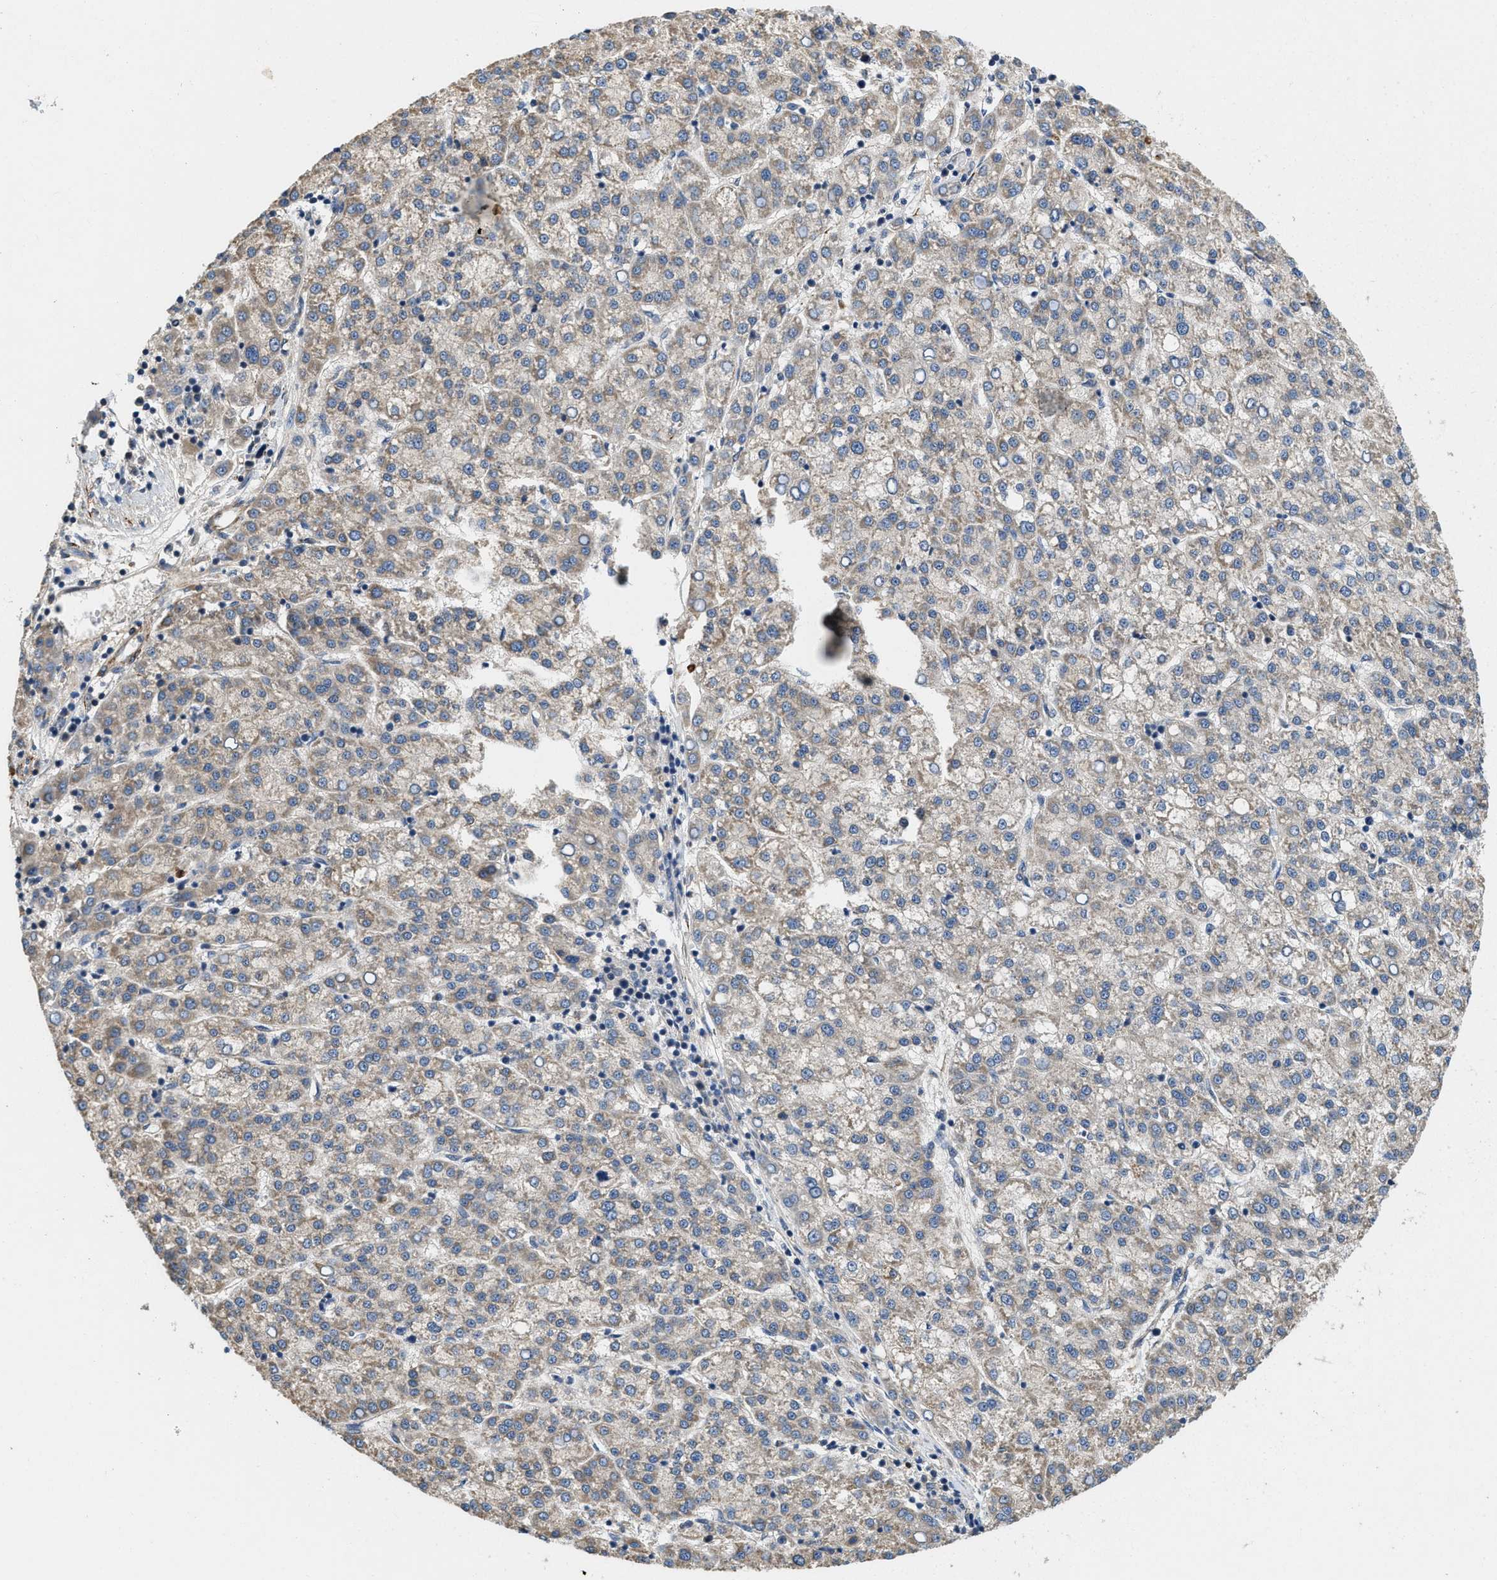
{"staining": {"intensity": "weak", "quantity": "<25%", "location": "cytoplasmic/membranous"}, "tissue": "liver cancer", "cell_type": "Tumor cells", "image_type": "cancer", "snomed": [{"axis": "morphology", "description": "Carcinoma, Hepatocellular, NOS"}, {"axis": "topography", "description": "Liver"}], "caption": "Immunohistochemistry histopathology image of hepatocellular carcinoma (liver) stained for a protein (brown), which displays no positivity in tumor cells.", "gene": "ZNF599", "patient": {"sex": "female", "age": 58}}